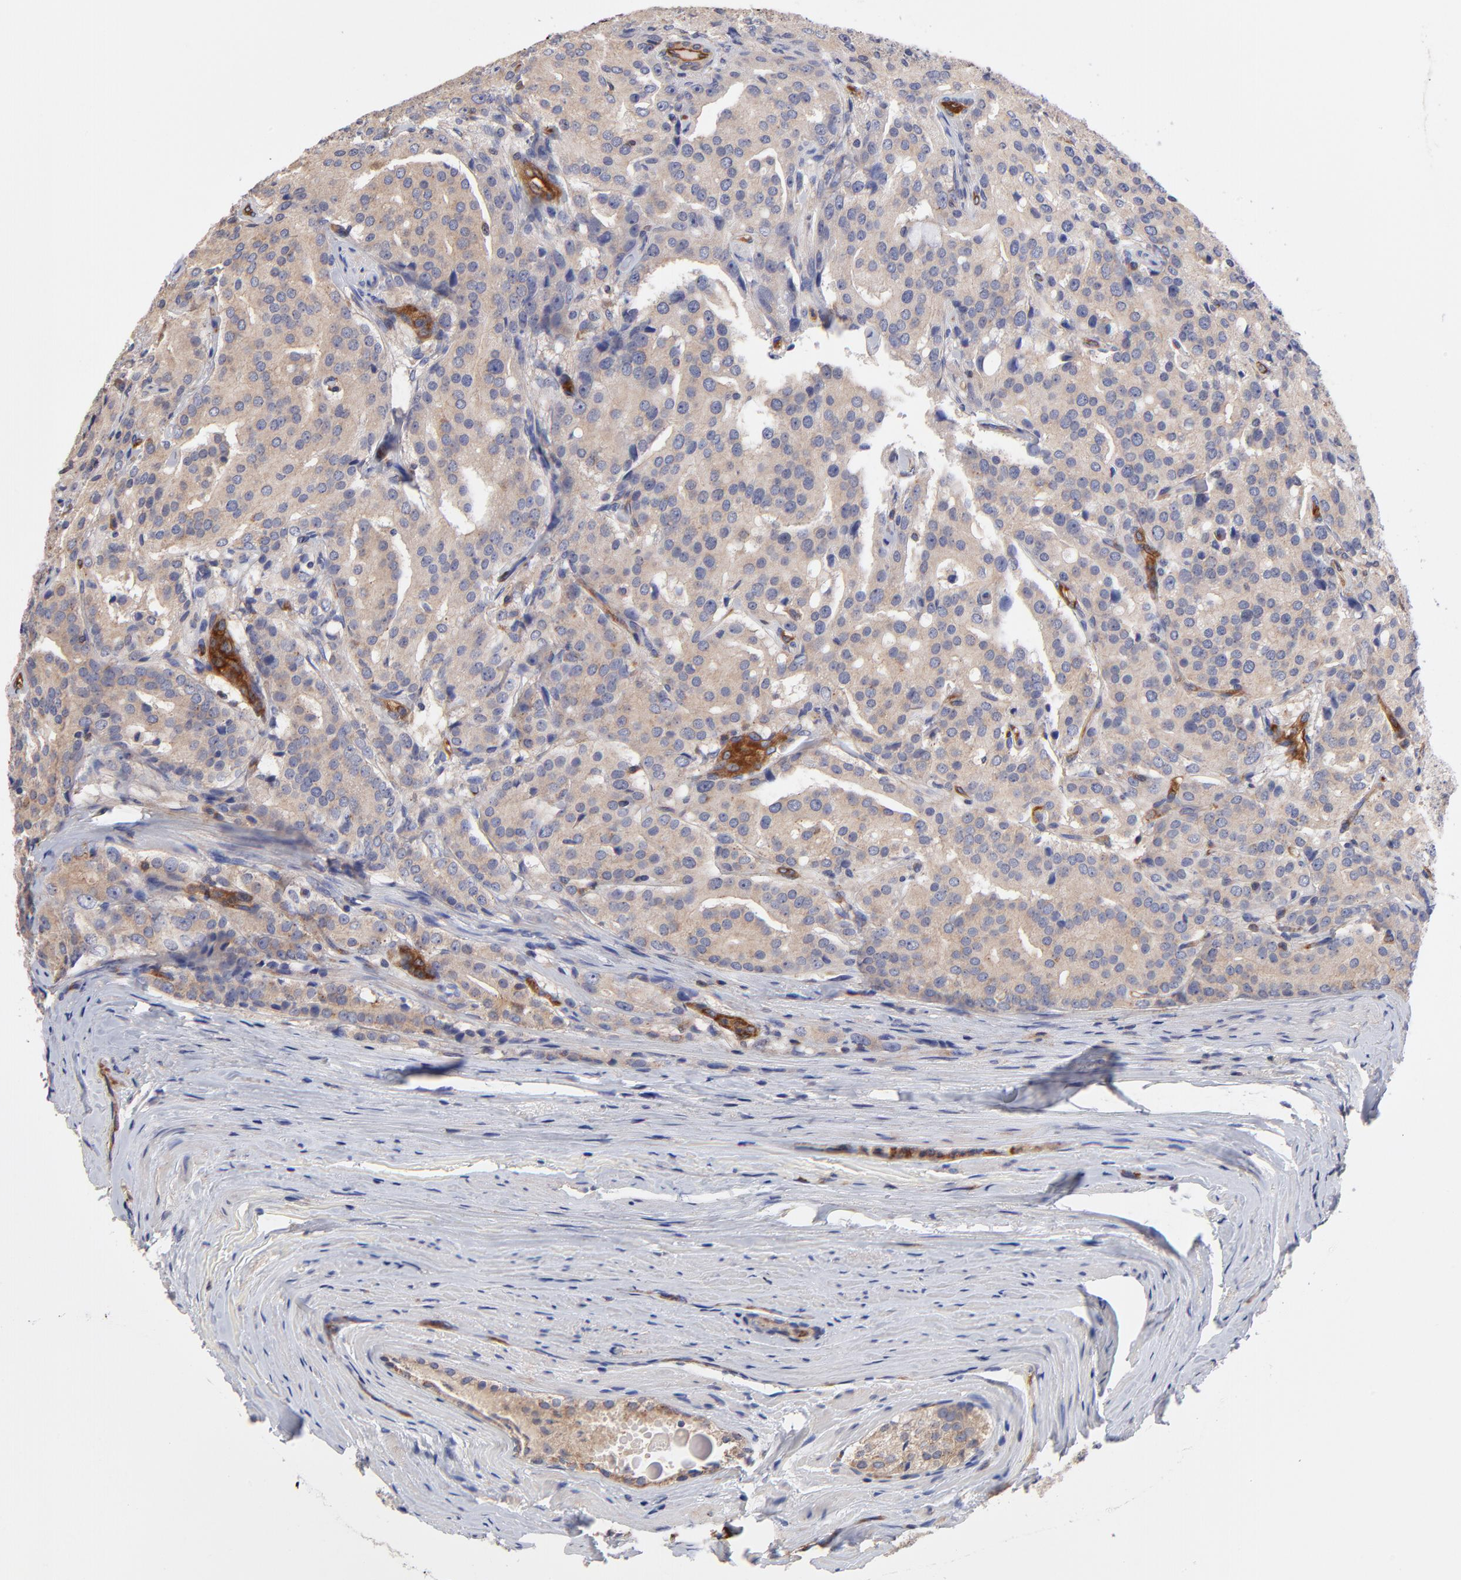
{"staining": {"intensity": "weak", "quantity": "<25%", "location": "cytoplasmic/membranous"}, "tissue": "prostate cancer", "cell_type": "Tumor cells", "image_type": "cancer", "snomed": [{"axis": "morphology", "description": "Adenocarcinoma, Medium grade"}, {"axis": "topography", "description": "Prostate"}], "caption": "Human adenocarcinoma (medium-grade) (prostate) stained for a protein using IHC reveals no positivity in tumor cells.", "gene": "ASB7", "patient": {"sex": "male", "age": 72}}